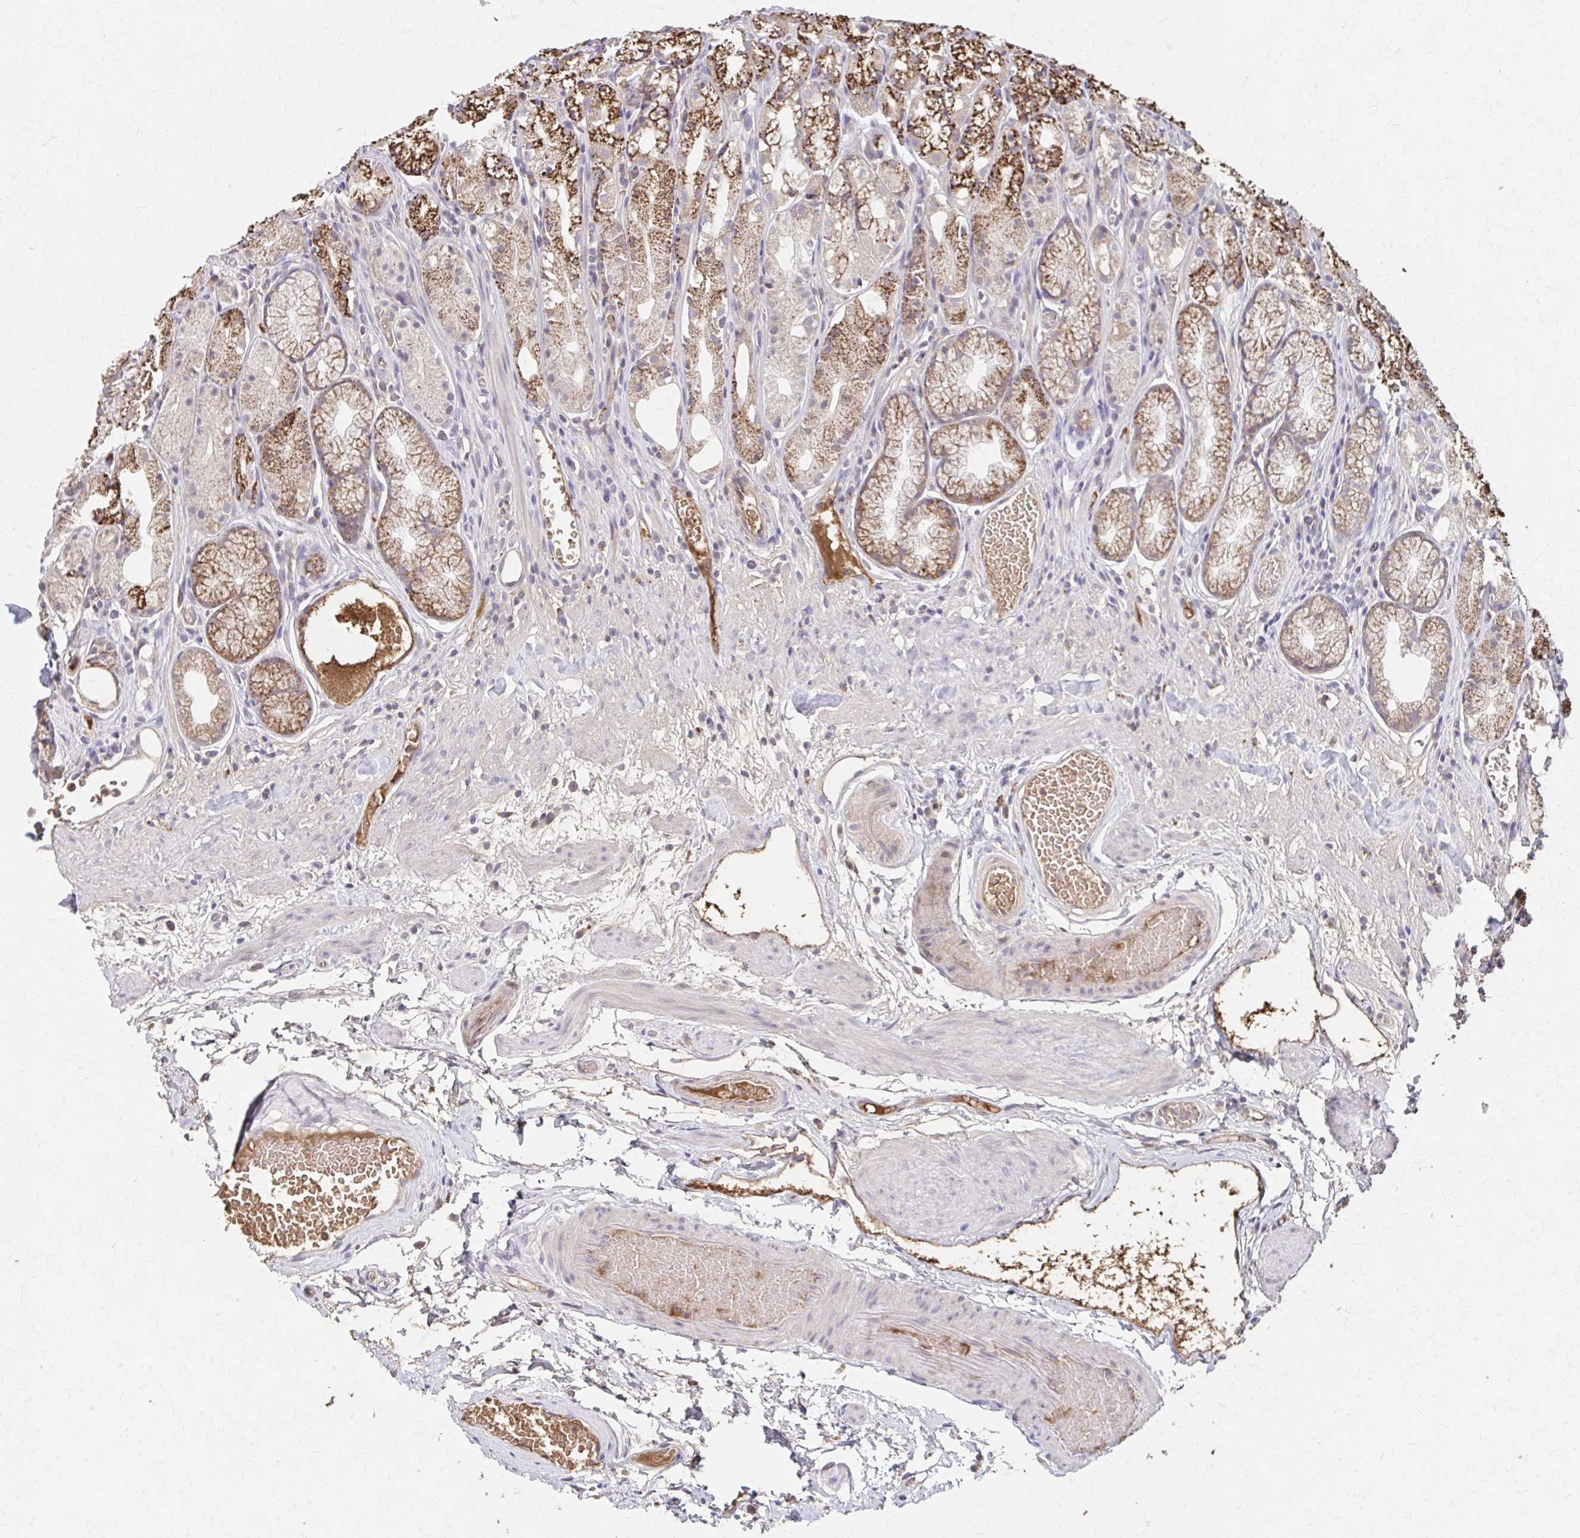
{"staining": {"intensity": "moderate", "quantity": "25%-75%", "location": "cytoplasmic/membranous"}, "tissue": "stomach", "cell_type": "Glandular cells", "image_type": "normal", "snomed": [{"axis": "morphology", "description": "Normal tissue, NOS"}, {"axis": "topography", "description": "Smooth muscle"}, {"axis": "topography", "description": "Stomach"}], "caption": "DAB immunohistochemical staining of benign stomach demonstrates moderate cytoplasmic/membranous protein expression in about 25%-75% of glandular cells.", "gene": "HMGCS2", "patient": {"sex": "male", "age": 70}}